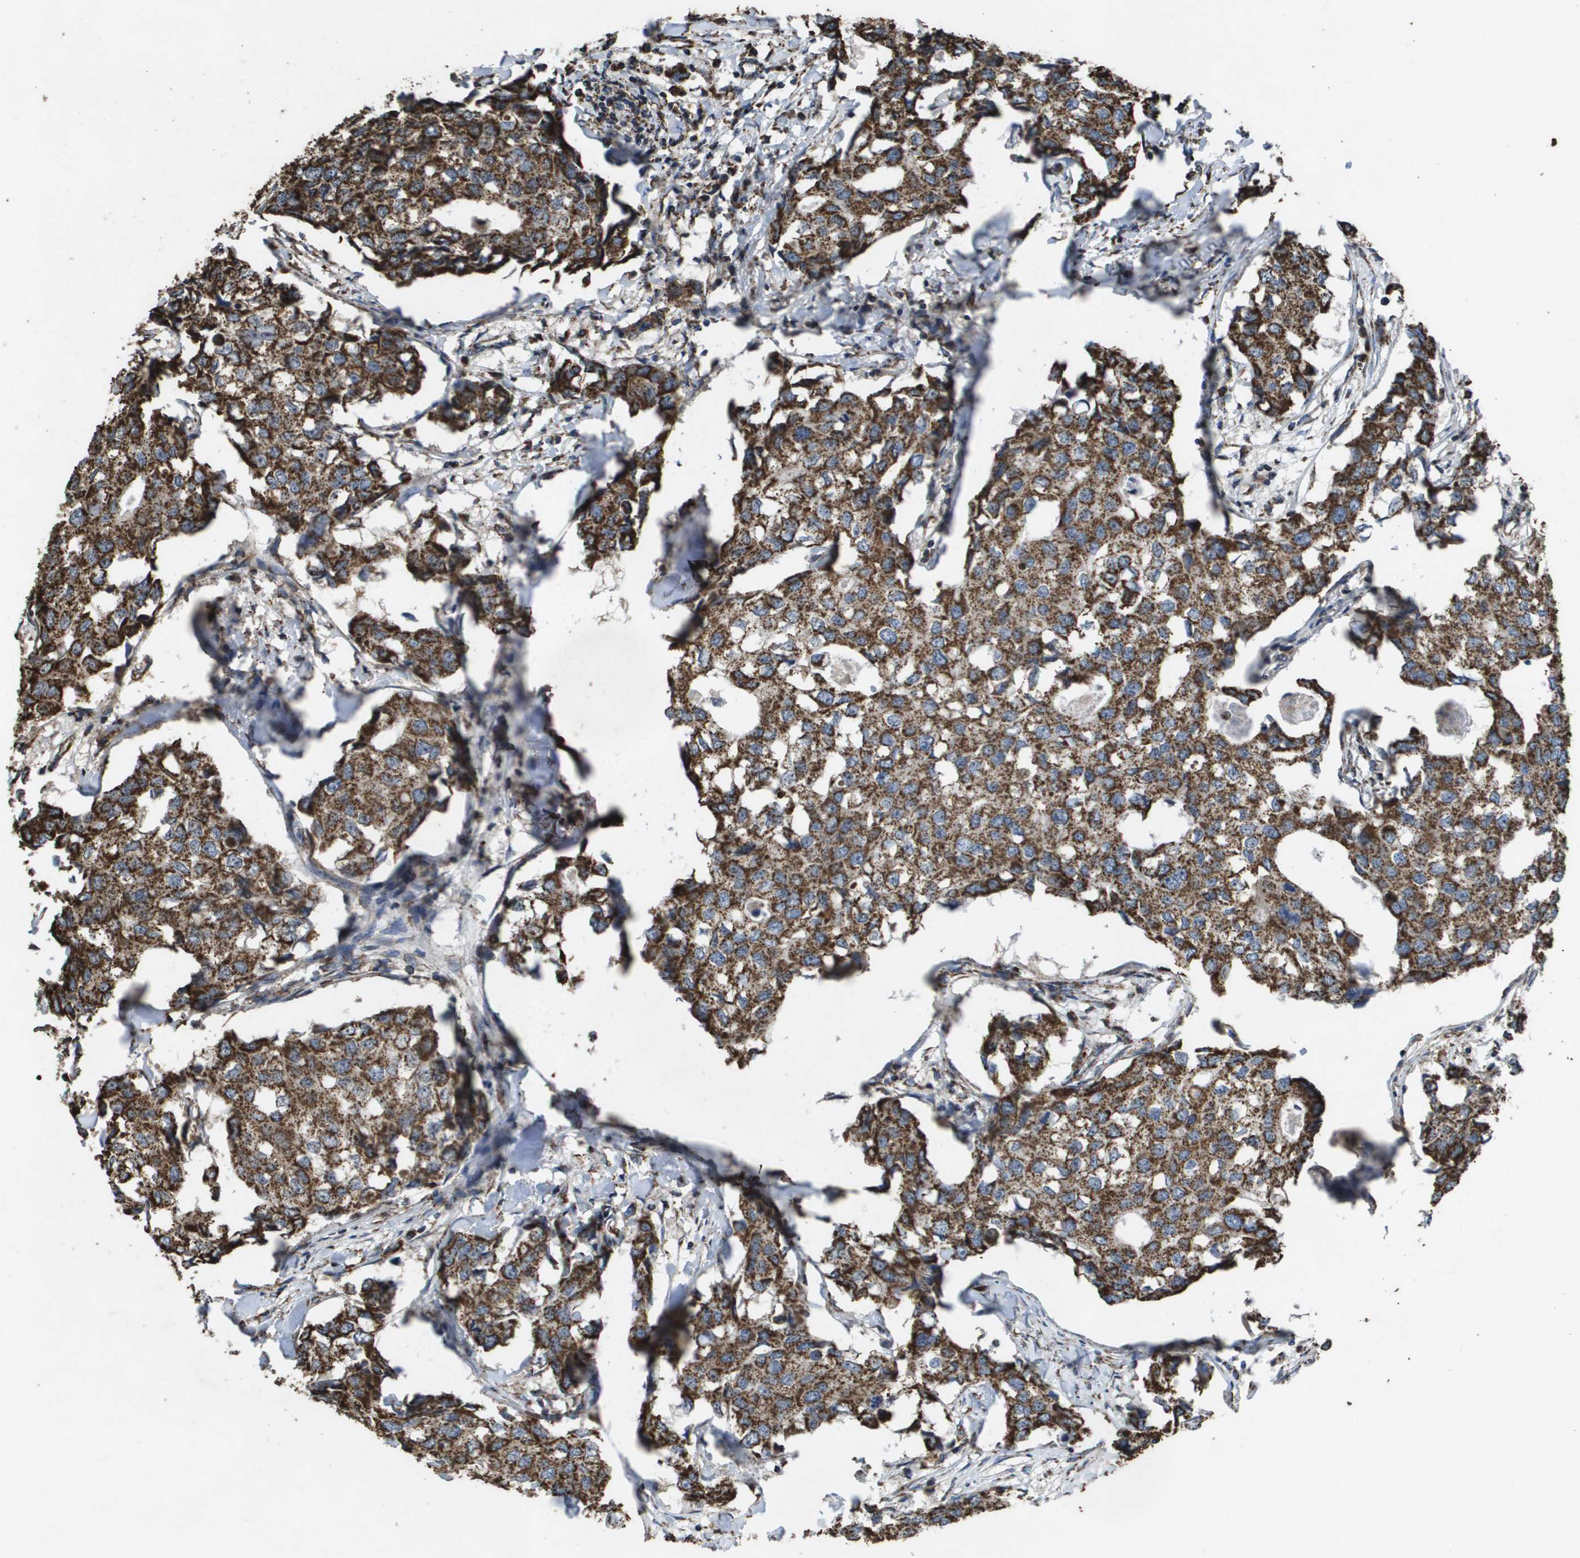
{"staining": {"intensity": "strong", "quantity": ">75%", "location": "cytoplasmic/membranous"}, "tissue": "breast cancer", "cell_type": "Tumor cells", "image_type": "cancer", "snomed": [{"axis": "morphology", "description": "Duct carcinoma"}, {"axis": "topography", "description": "Breast"}], "caption": "Approximately >75% of tumor cells in human breast cancer (intraductal carcinoma) display strong cytoplasmic/membranous protein positivity as visualized by brown immunohistochemical staining.", "gene": "HSPE1", "patient": {"sex": "female", "age": 27}}